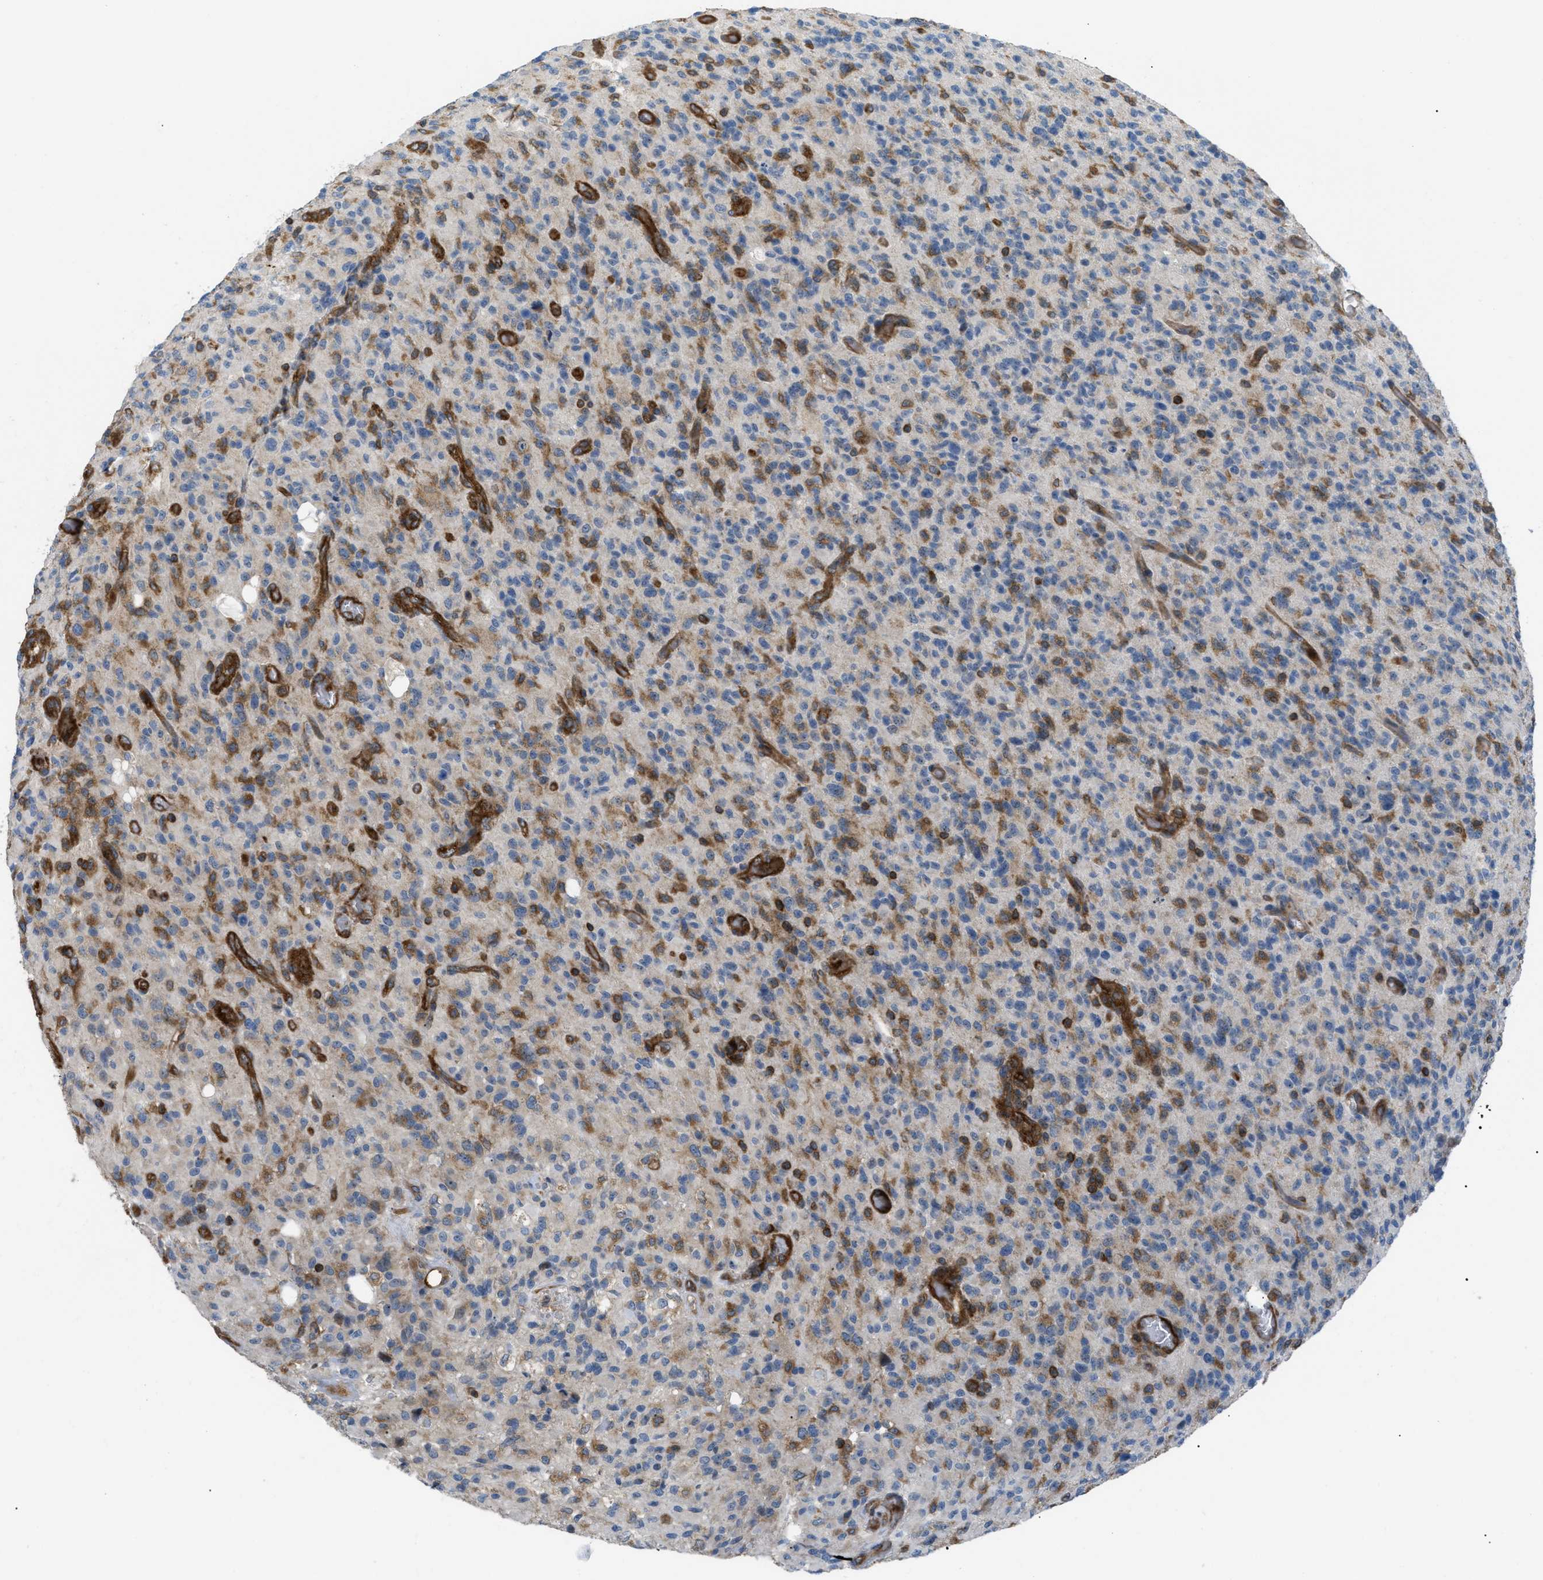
{"staining": {"intensity": "moderate", "quantity": "25%-75%", "location": "cytoplasmic/membranous"}, "tissue": "glioma", "cell_type": "Tumor cells", "image_type": "cancer", "snomed": [{"axis": "morphology", "description": "Glioma, malignant, High grade"}, {"axis": "topography", "description": "Brain"}], "caption": "A brown stain shows moderate cytoplasmic/membranous staining of a protein in malignant high-grade glioma tumor cells.", "gene": "ATP2A3", "patient": {"sex": "male", "age": 71}}